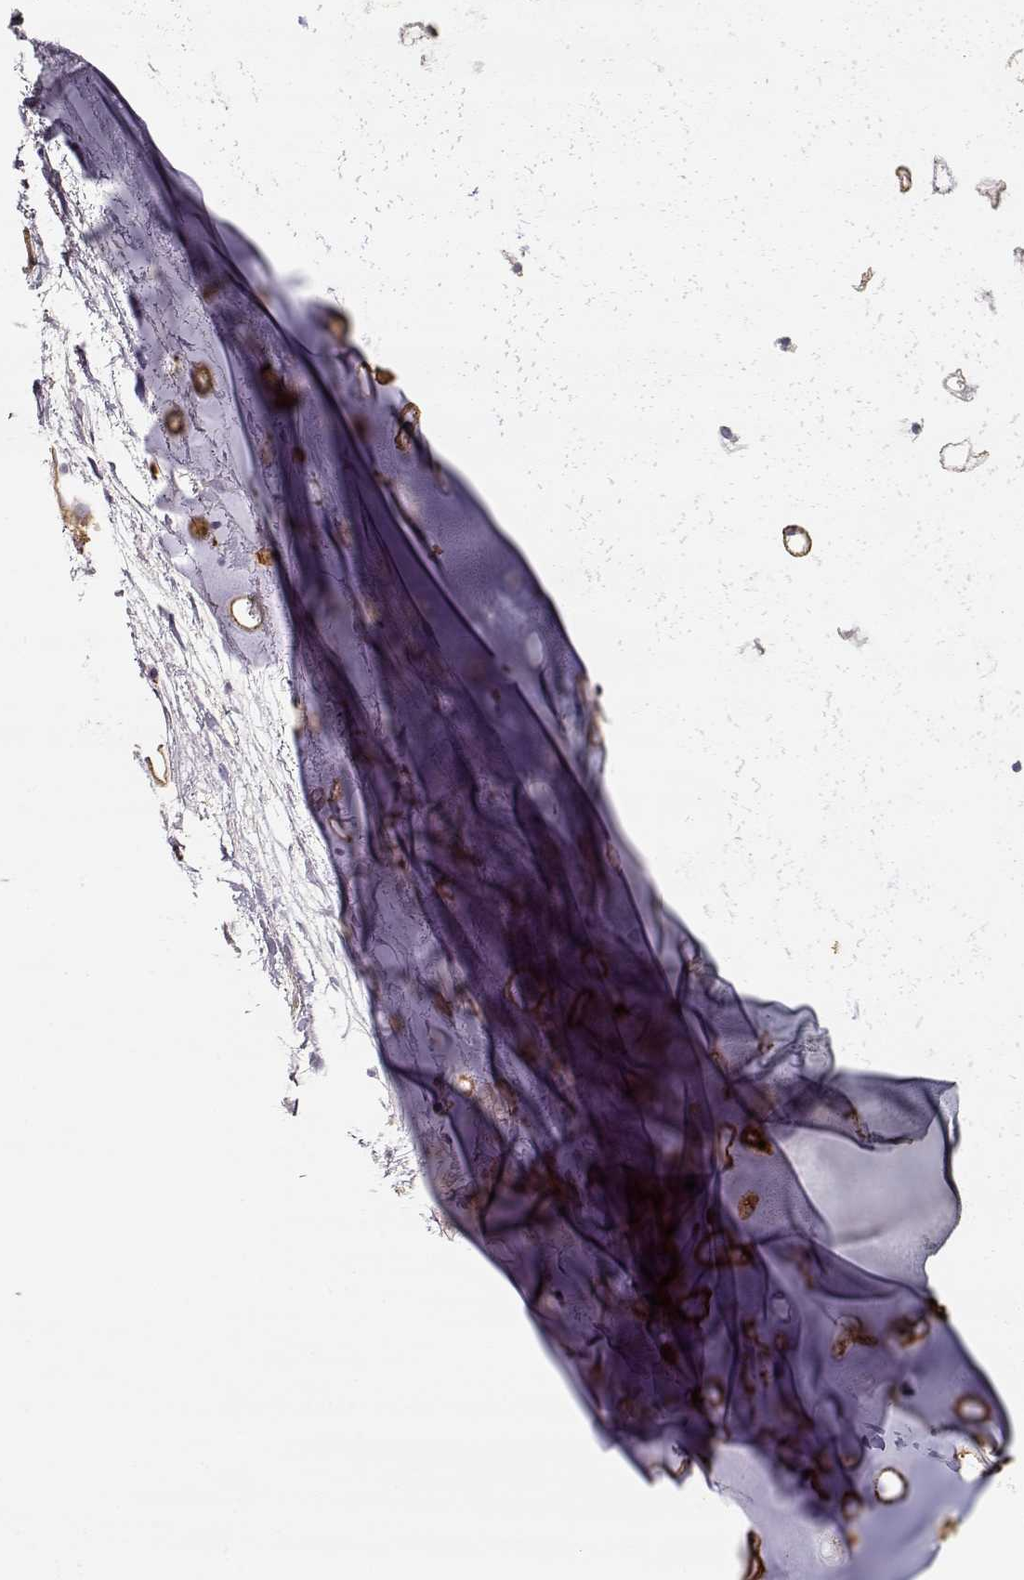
{"staining": {"intensity": "negative", "quantity": "none", "location": "none"}, "tissue": "soft tissue", "cell_type": "Chondrocytes", "image_type": "normal", "snomed": [{"axis": "morphology", "description": "Normal tissue, NOS"}, {"axis": "topography", "description": "Cartilage tissue"}, {"axis": "topography", "description": "Bronchus"}], "caption": "The image reveals no significant staining in chondrocytes of soft tissue.", "gene": "LAMC1", "patient": {"sex": "male", "age": 58}}